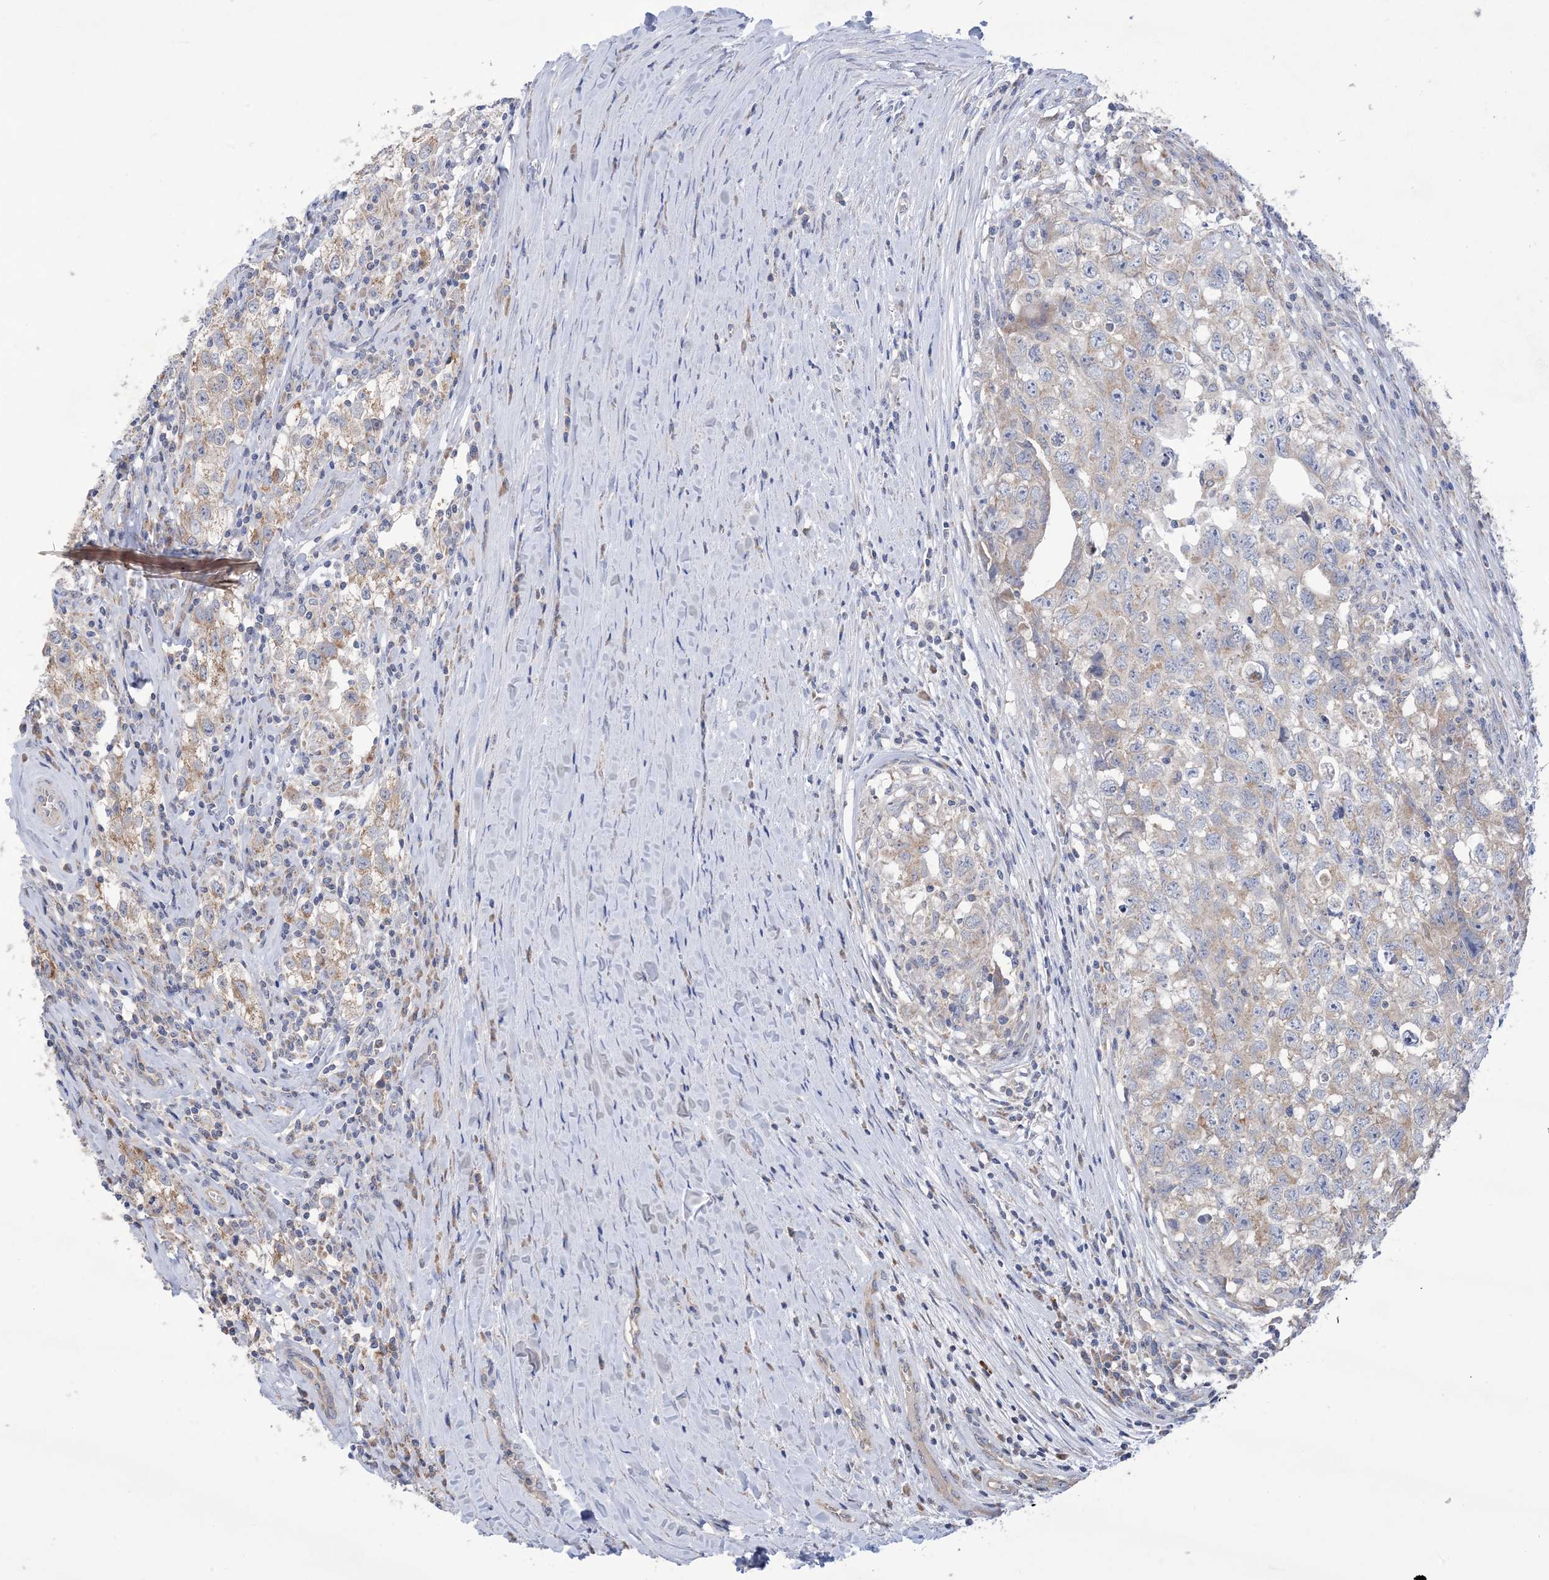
{"staining": {"intensity": "weak", "quantity": "<25%", "location": "cytoplasmic/membranous"}, "tissue": "testis cancer", "cell_type": "Tumor cells", "image_type": "cancer", "snomed": [{"axis": "morphology", "description": "Seminoma, NOS"}, {"axis": "morphology", "description": "Carcinoma, Embryonal, NOS"}, {"axis": "topography", "description": "Testis"}], "caption": "Immunohistochemical staining of human testis embryonal carcinoma exhibits no significant staining in tumor cells. (DAB immunohistochemistry with hematoxylin counter stain).", "gene": "CLEC16A", "patient": {"sex": "male", "age": 43}}